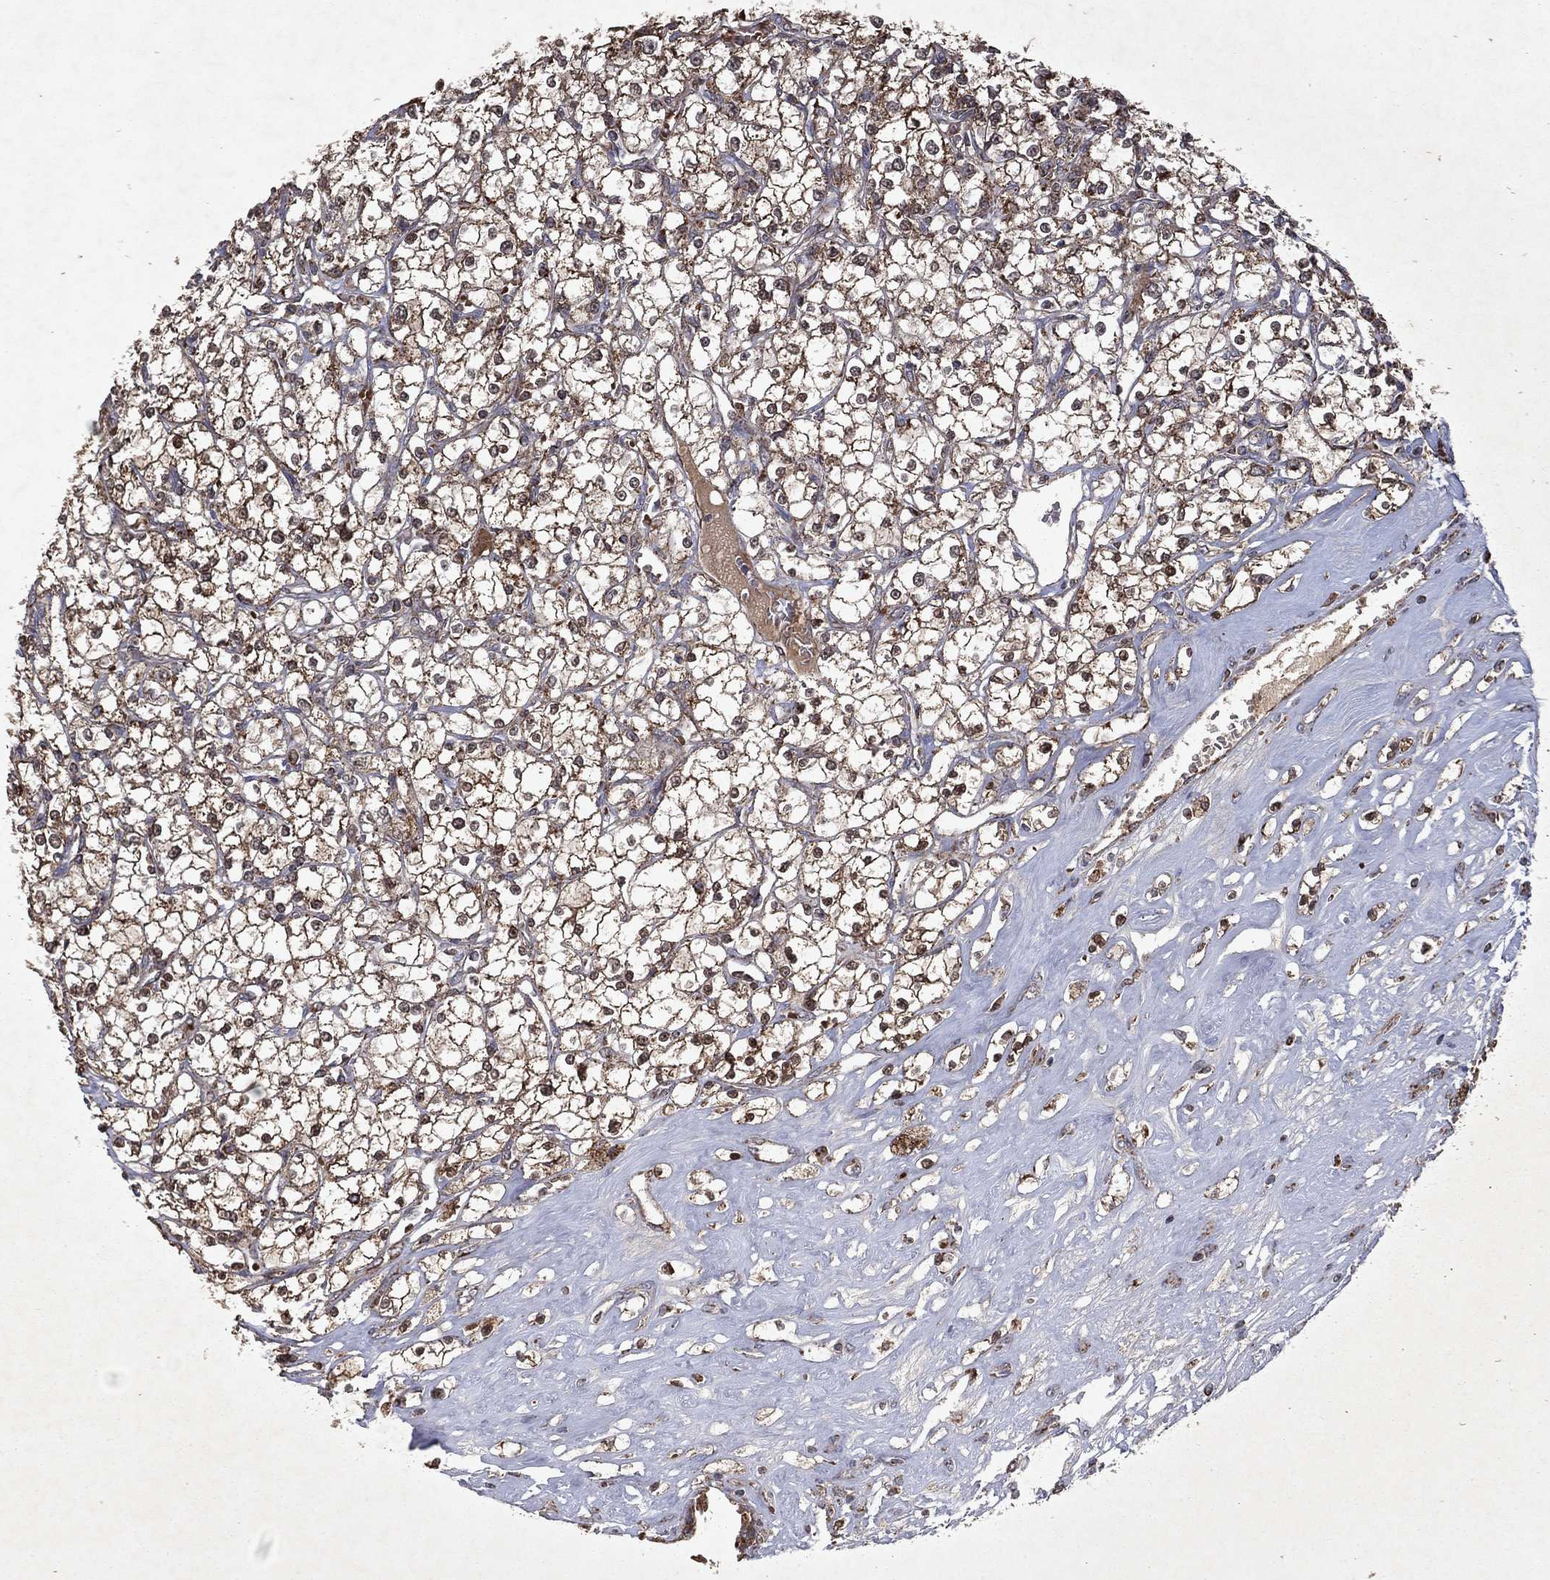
{"staining": {"intensity": "moderate", "quantity": ">75%", "location": "cytoplasmic/membranous"}, "tissue": "renal cancer", "cell_type": "Tumor cells", "image_type": "cancer", "snomed": [{"axis": "morphology", "description": "Adenocarcinoma, NOS"}, {"axis": "topography", "description": "Kidney"}], "caption": "Immunohistochemistry micrograph of renal cancer (adenocarcinoma) stained for a protein (brown), which shows medium levels of moderate cytoplasmic/membranous expression in about >75% of tumor cells.", "gene": "PYROXD2", "patient": {"sex": "male", "age": 67}}